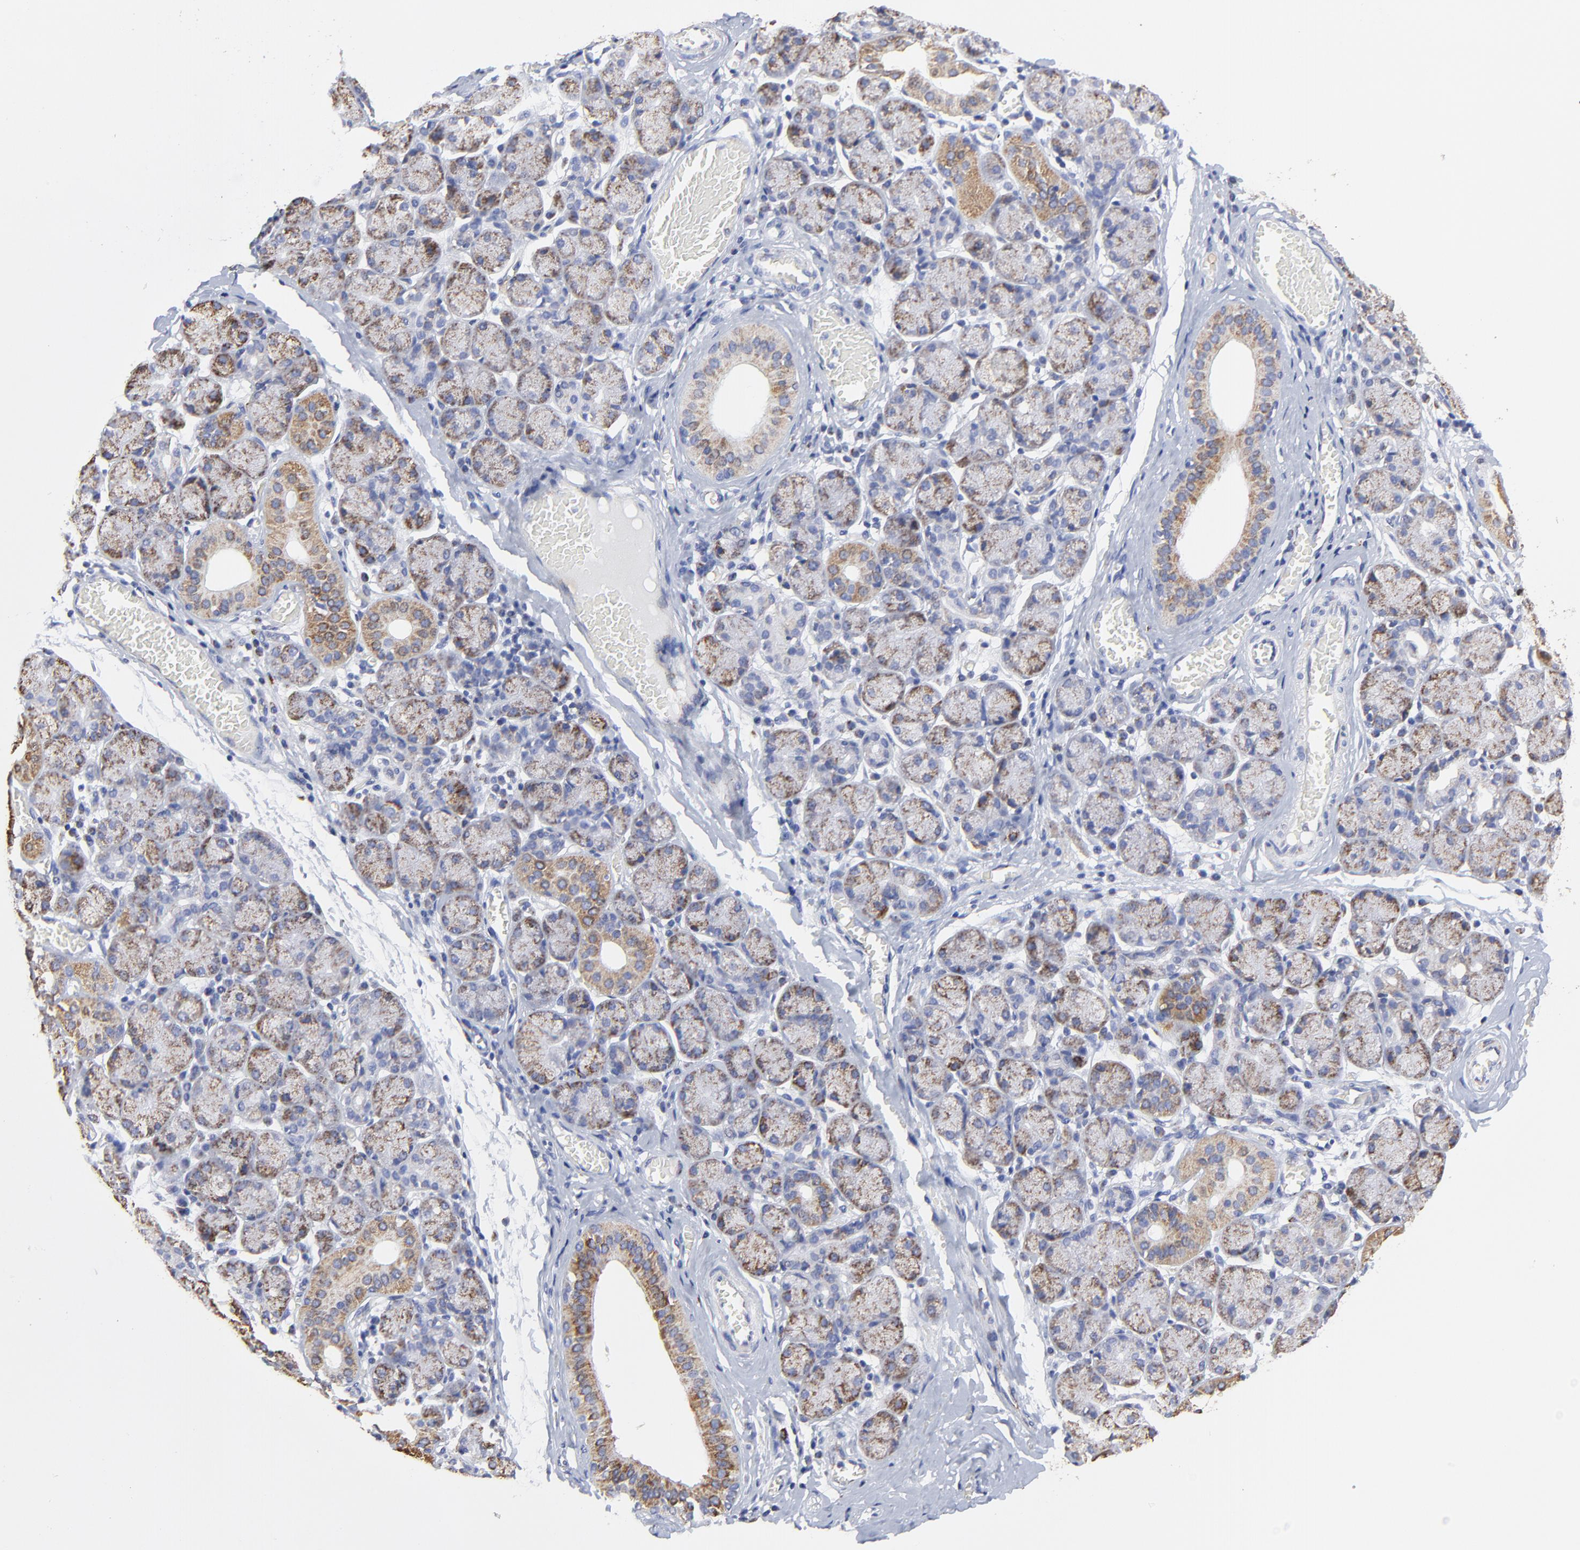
{"staining": {"intensity": "moderate", "quantity": "<25%", "location": "cytoplasmic/membranous"}, "tissue": "salivary gland", "cell_type": "Glandular cells", "image_type": "normal", "snomed": [{"axis": "morphology", "description": "Normal tissue, NOS"}, {"axis": "topography", "description": "Salivary gland"}], "caption": "This is a photomicrograph of IHC staining of normal salivary gland, which shows moderate positivity in the cytoplasmic/membranous of glandular cells.", "gene": "PINK1", "patient": {"sex": "female", "age": 24}}